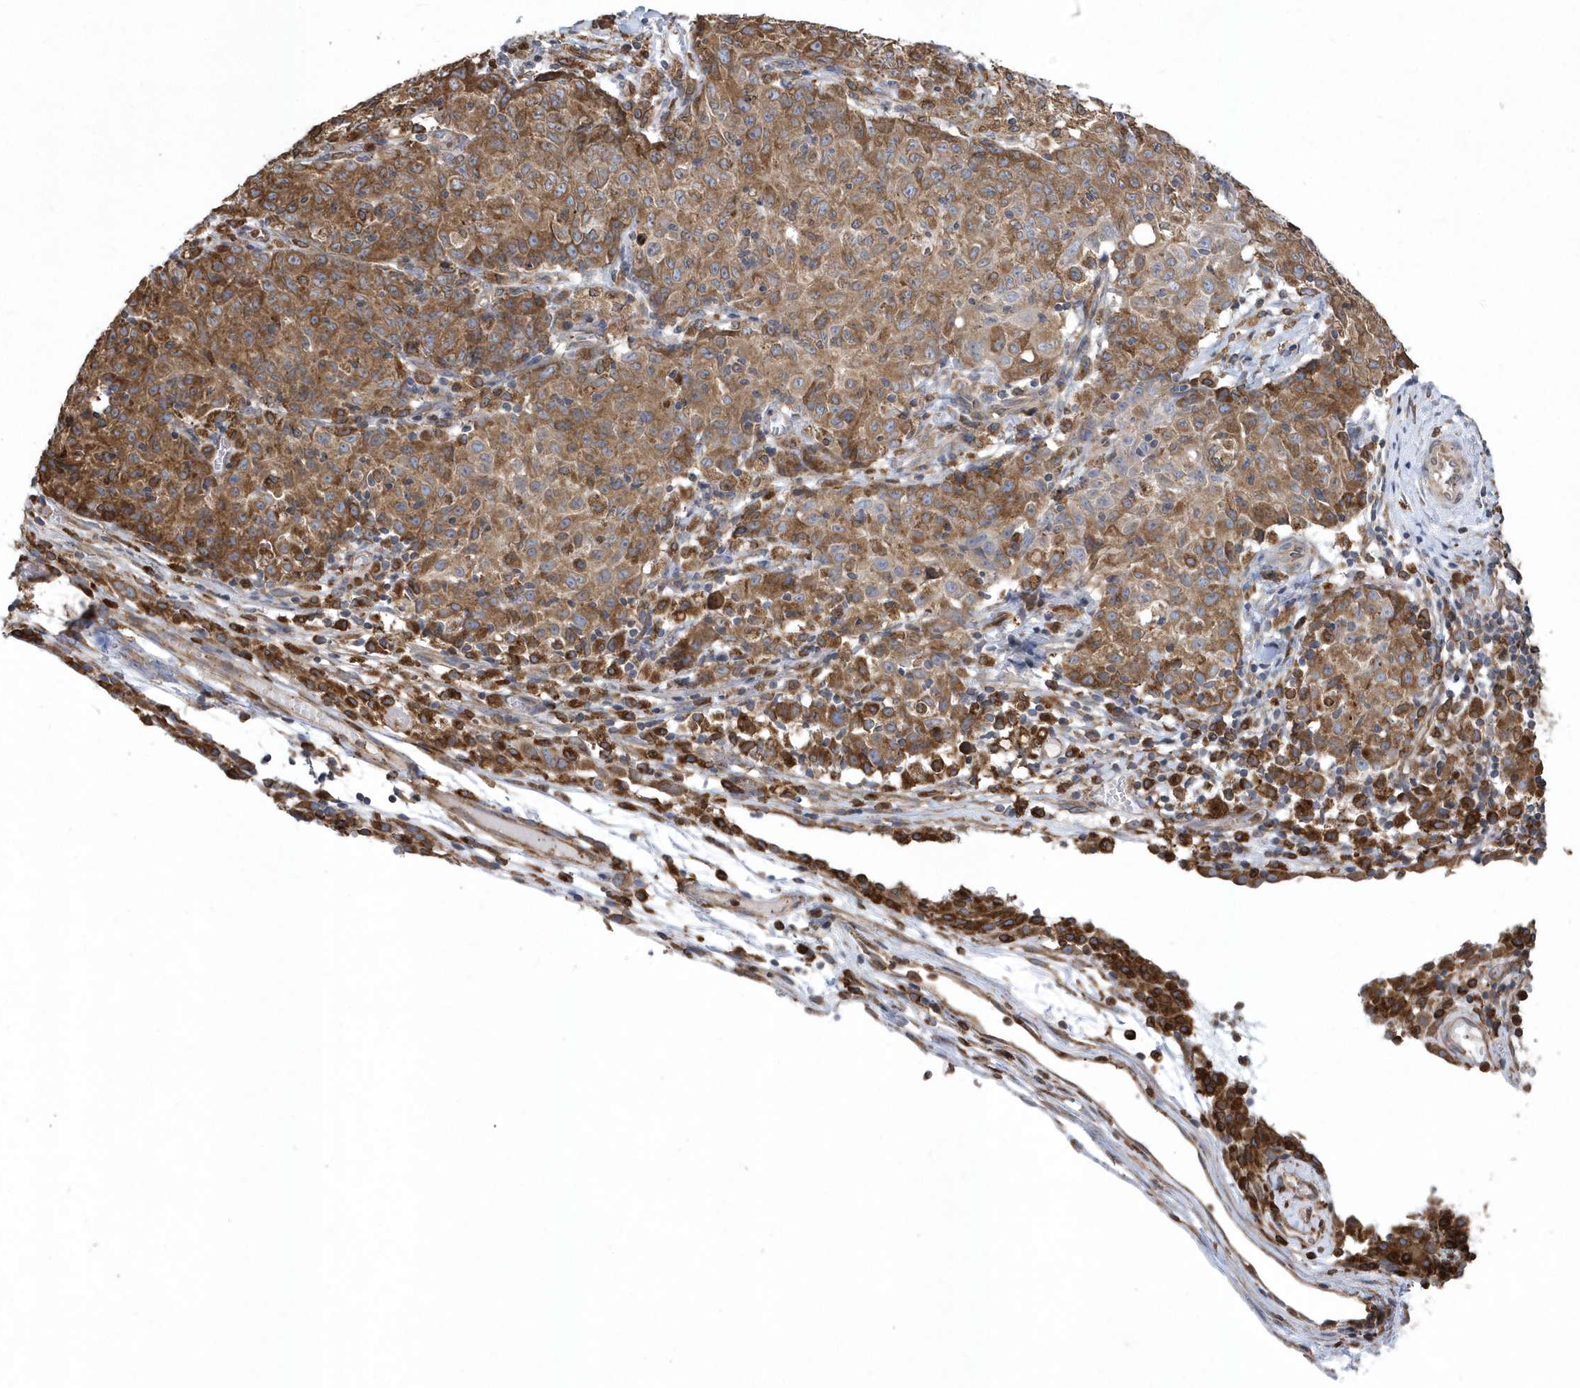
{"staining": {"intensity": "moderate", "quantity": ">75%", "location": "cytoplasmic/membranous"}, "tissue": "ovarian cancer", "cell_type": "Tumor cells", "image_type": "cancer", "snomed": [{"axis": "morphology", "description": "Carcinoma, endometroid"}, {"axis": "topography", "description": "Ovary"}], "caption": "Tumor cells reveal moderate cytoplasmic/membranous positivity in about >75% of cells in endometroid carcinoma (ovarian). The protein is shown in brown color, while the nuclei are stained blue.", "gene": "VAMP7", "patient": {"sex": "female", "age": 42}}